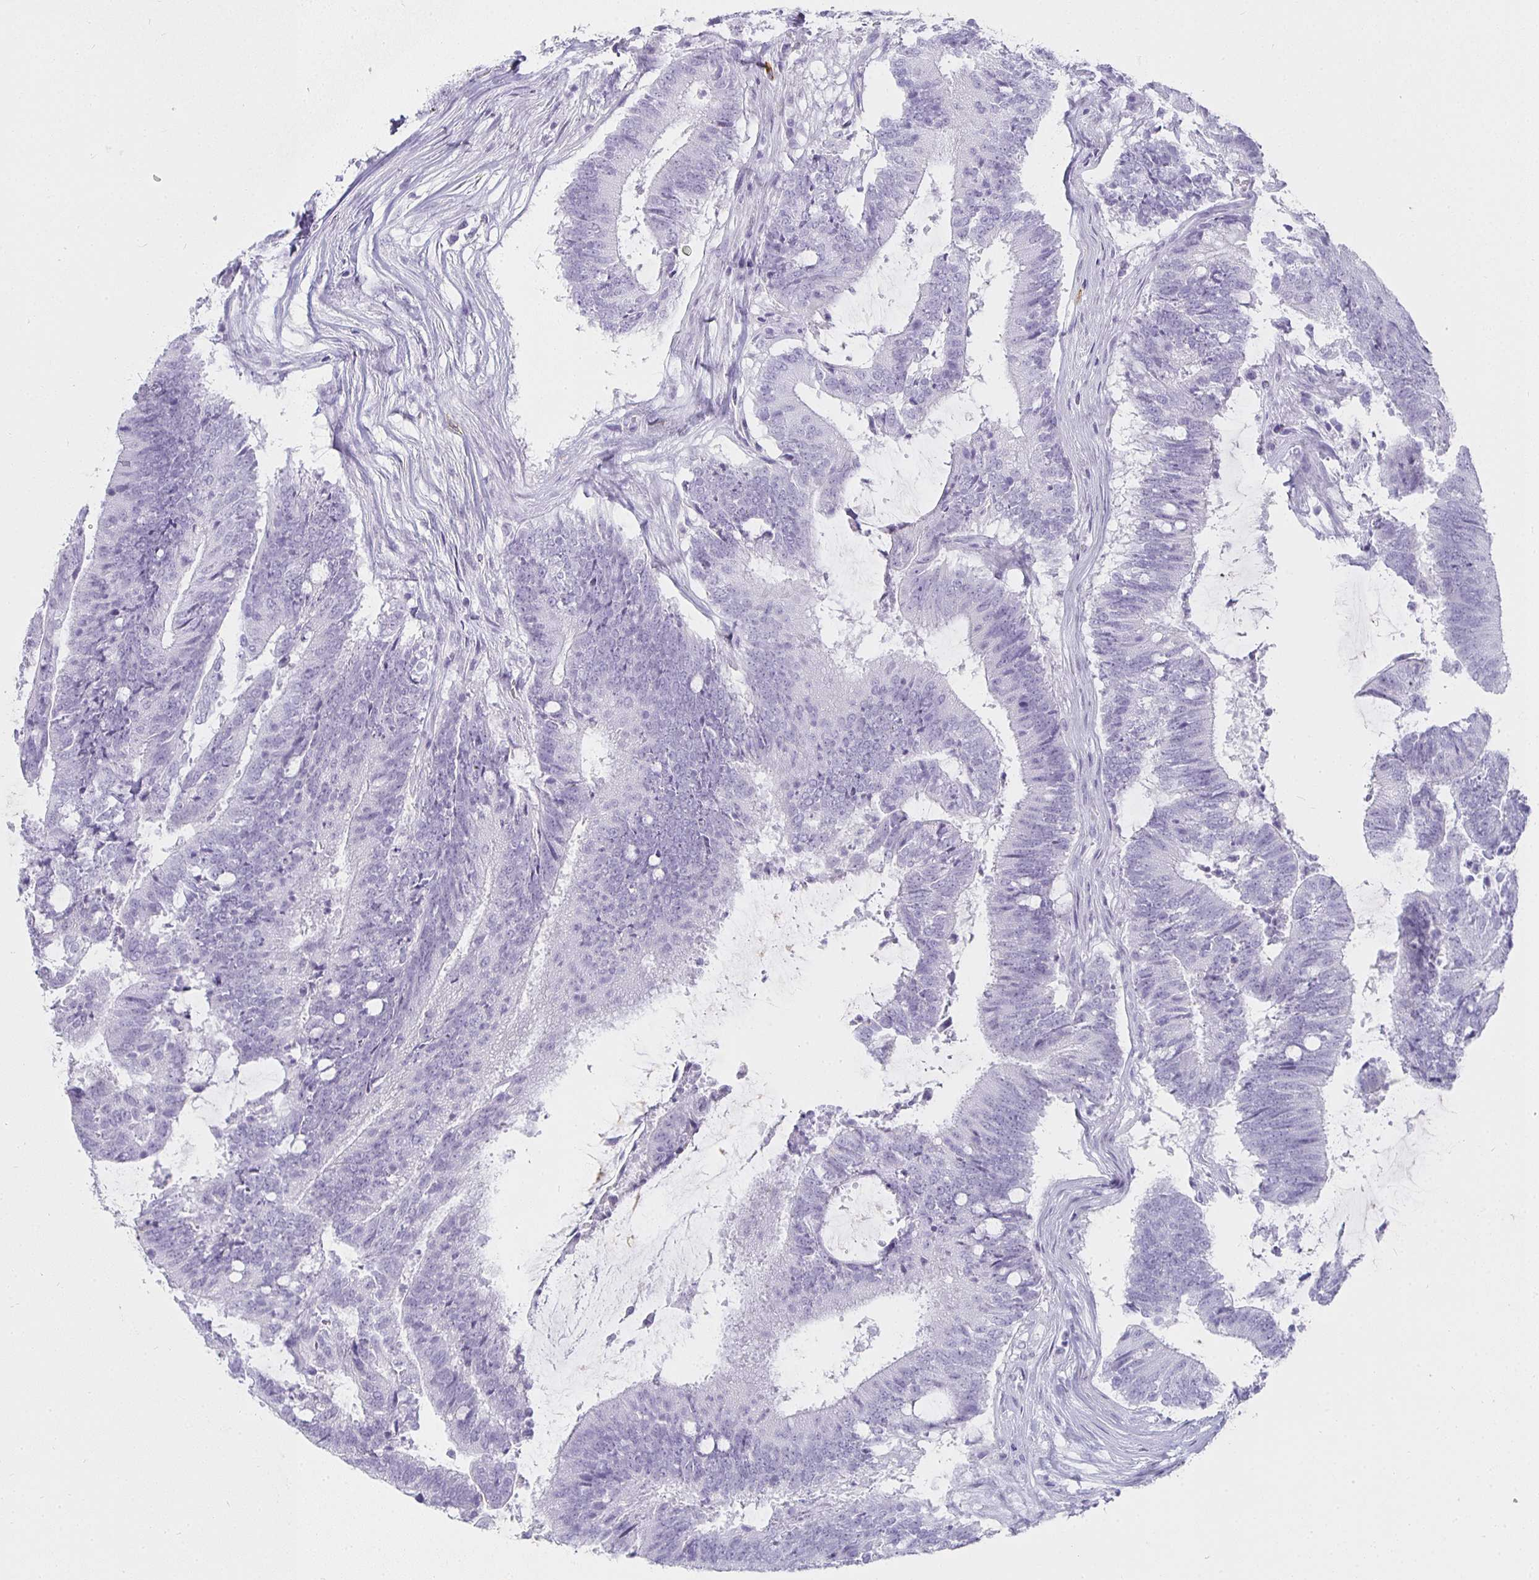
{"staining": {"intensity": "negative", "quantity": "none", "location": "none"}, "tissue": "colorectal cancer", "cell_type": "Tumor cells", "image_type": "cancer", "snomed": [{"axis": "morphology", "description": "Adenocarcinoma, NOS"}, {"axis": "topography", "description": "Colon"}], "caption": "Tumor cells show no significant expression in colorectal cancer.", "gene": "TPSD1", "patient": {"sex": "female", "age": 43}}